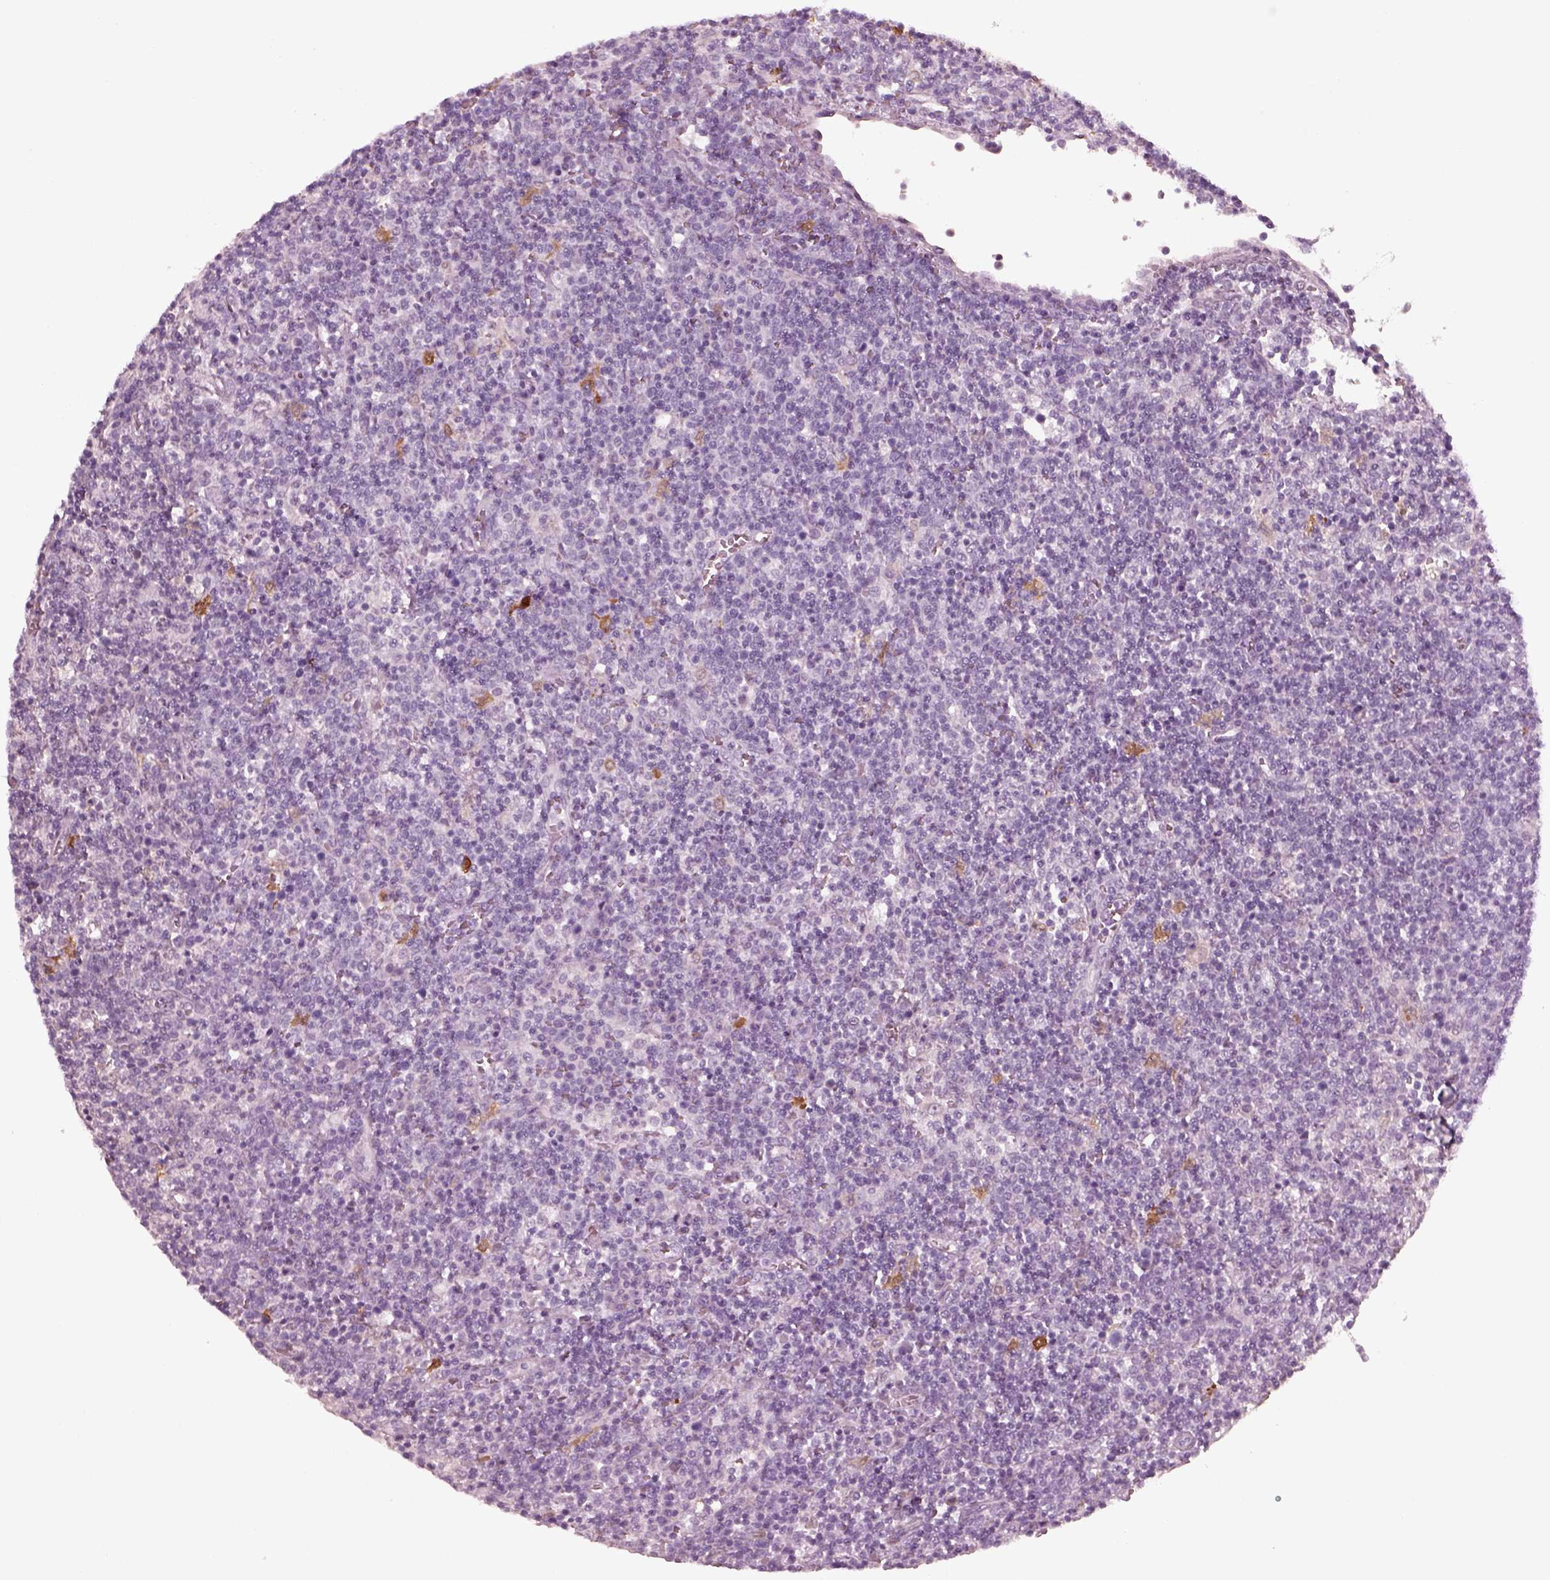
{"staining": {"intensity": "negative", "quantity": "none", "location": "none"}, "tissue": "lymphoma", "cell_type": "Tumor cells", "image_type": "cancer", "snomed": [{"axis": "morphology", "description": "Malignant lymphoma, non-Hodgkin's type, High grade"}, {"axis": "topography", "description": "Lymph node"}], "caption": "Immunohistochemistry (IHC) photomicrograph of lymphoma stained for a protein (brown), which demonstrates no positivity in tumor cells.", "gene": "C2orf81", "patient": {"sex": "male", "age": 61}}